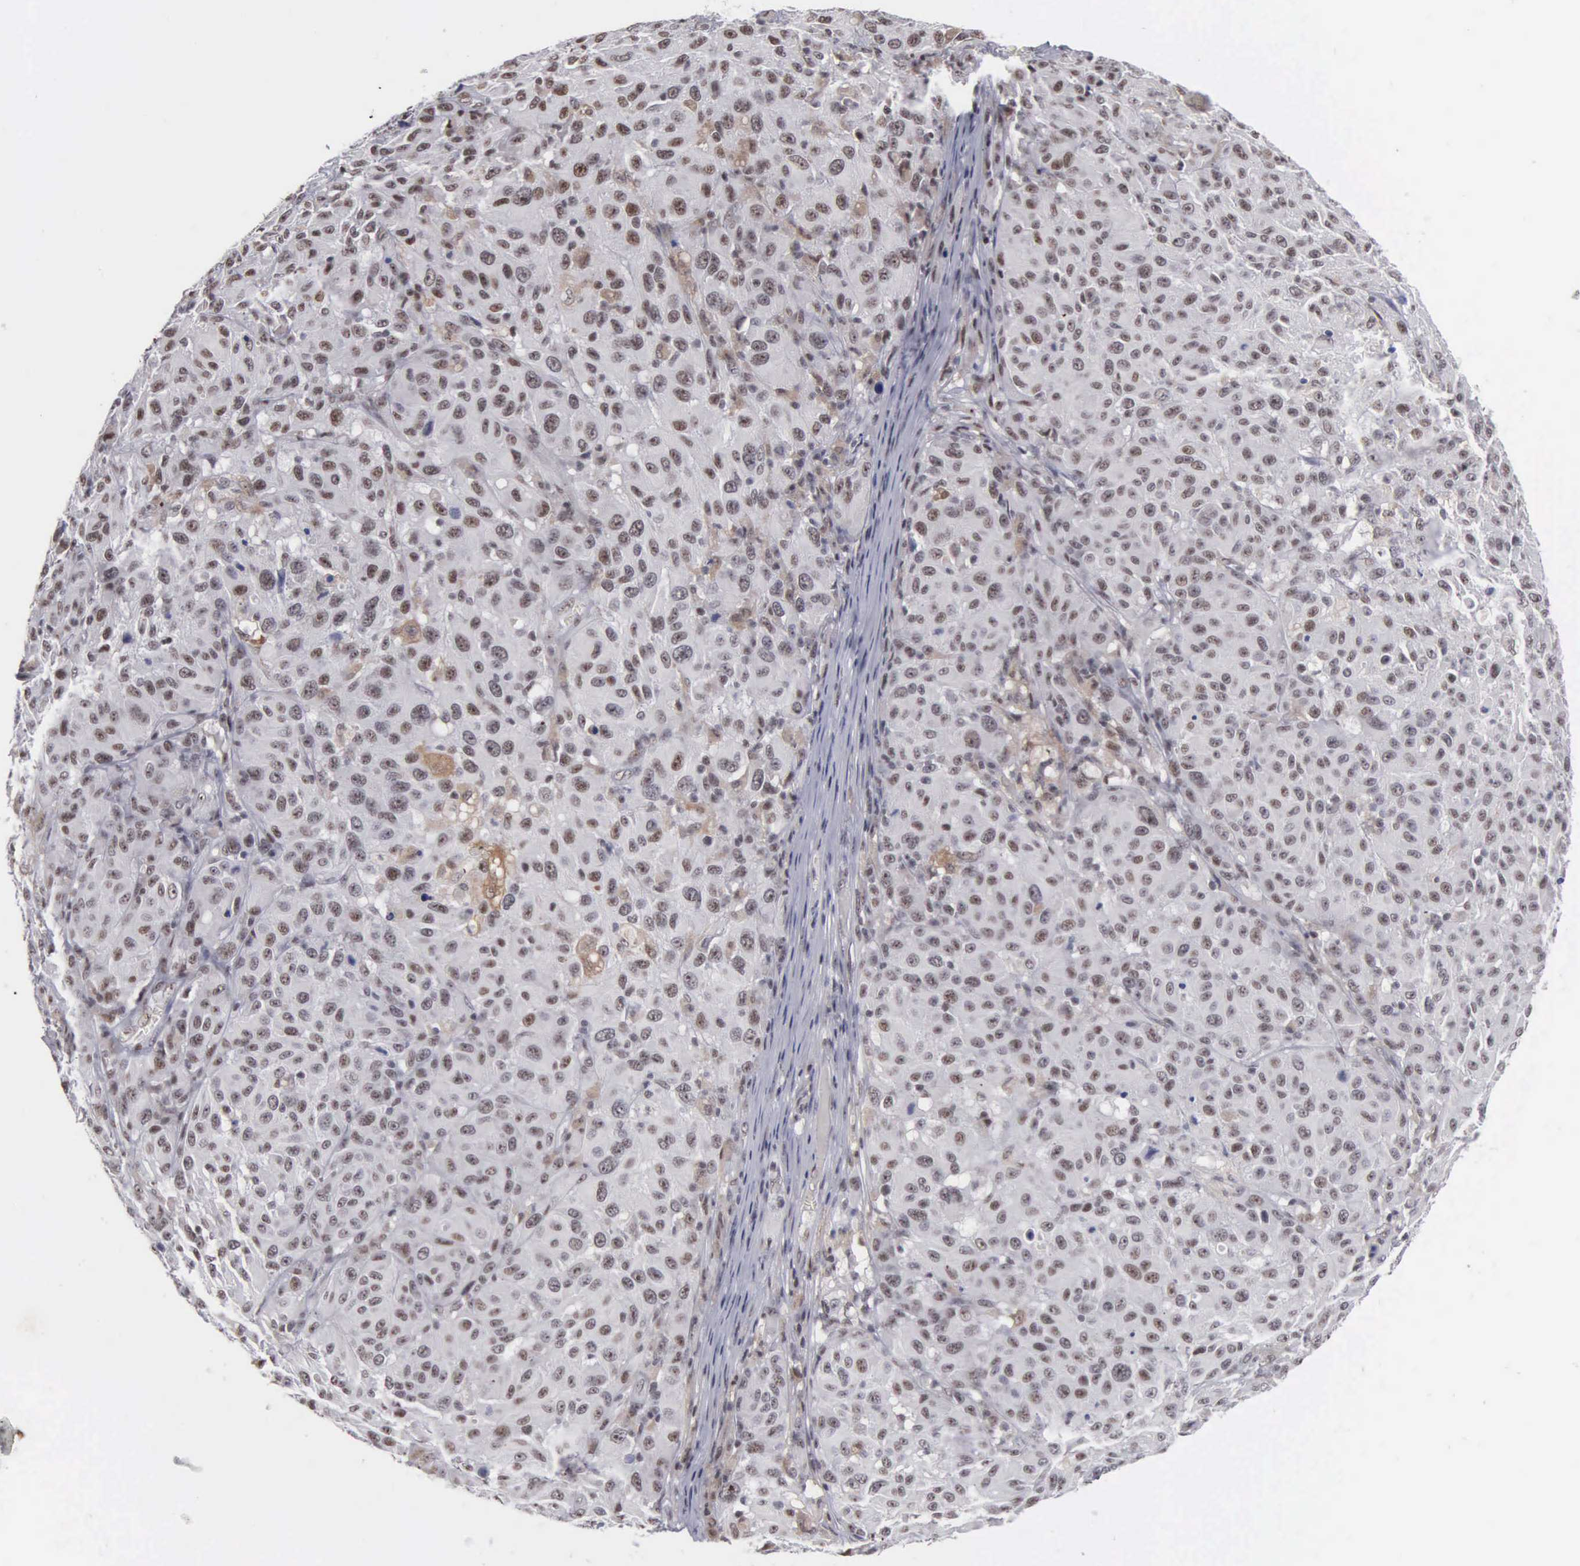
{"staining": {"intensity": "weak", "quantity": "<25%", "location": "nuclear"}, "tissue": "melanoma", "cell_type": "Tumor cells", "image_type": "cancer", "snomed": [{"axis": "morphology", "description": "Malignant melanoma, NOS"}, {"axis": "topography", "description": "Skin"}], "caption": "This is a photomicrograph of IHC staining of malignant melanoma, which shows no staining in tumor cells.", "gene": "KIAA0586", "patient": {"sex": "female", "age": 77}}